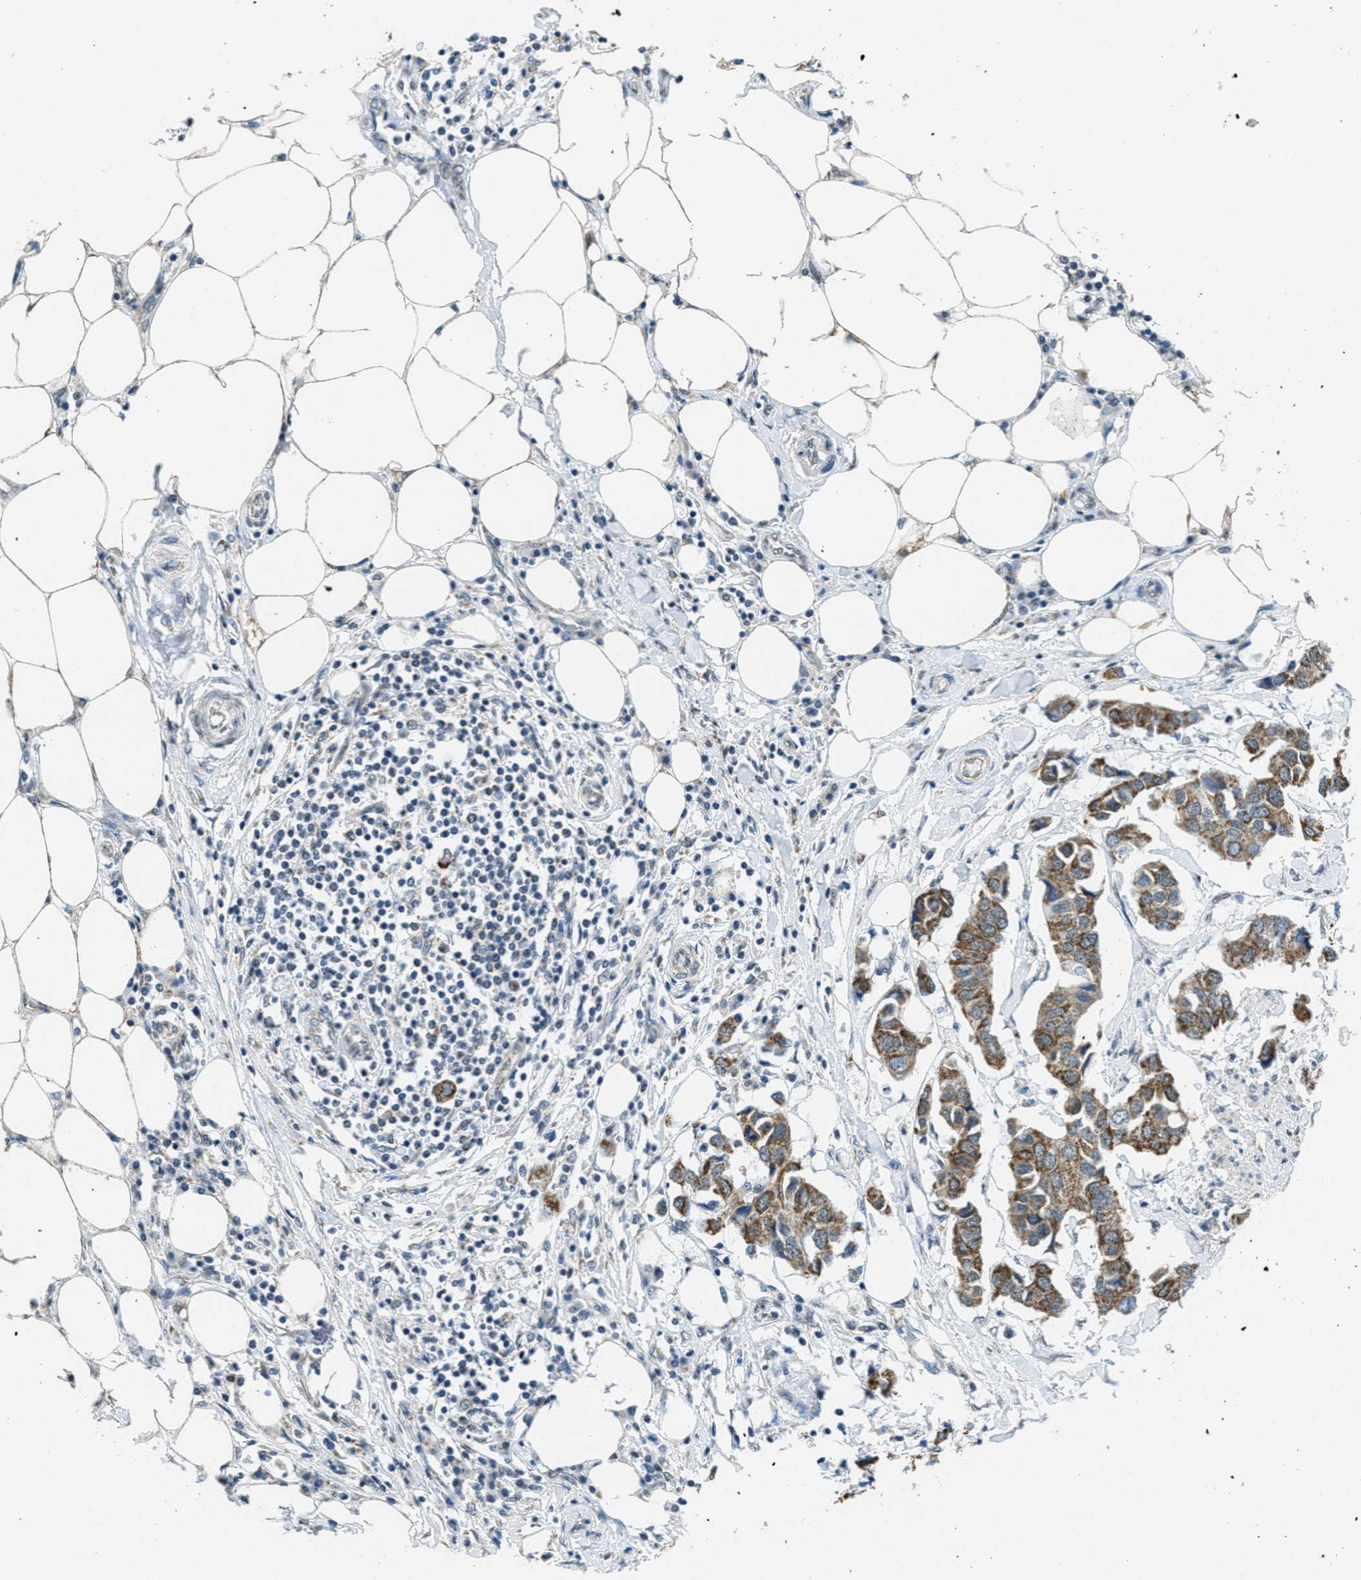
{"staining": {"intensity": "moderate", "quantity": ">75%", "location": "cytoplasmic/membranous"}, "tissue": "breast cancer", "cell_type": "Tumor cells", "image_type": "cancer", "snomed": [{"axis": "morphology", "description": "Duct carcinoma"}, {"axis": "topography", "description": "Breast"}], "caption": "This micrograph shows IHC staining of human breast cancer, with medium moderate cytoplasmic/membranous positivity in approximately >75% of tumor cells.", "gene": "TOMM70", "patient": {"sex": "female", "age": 80}}